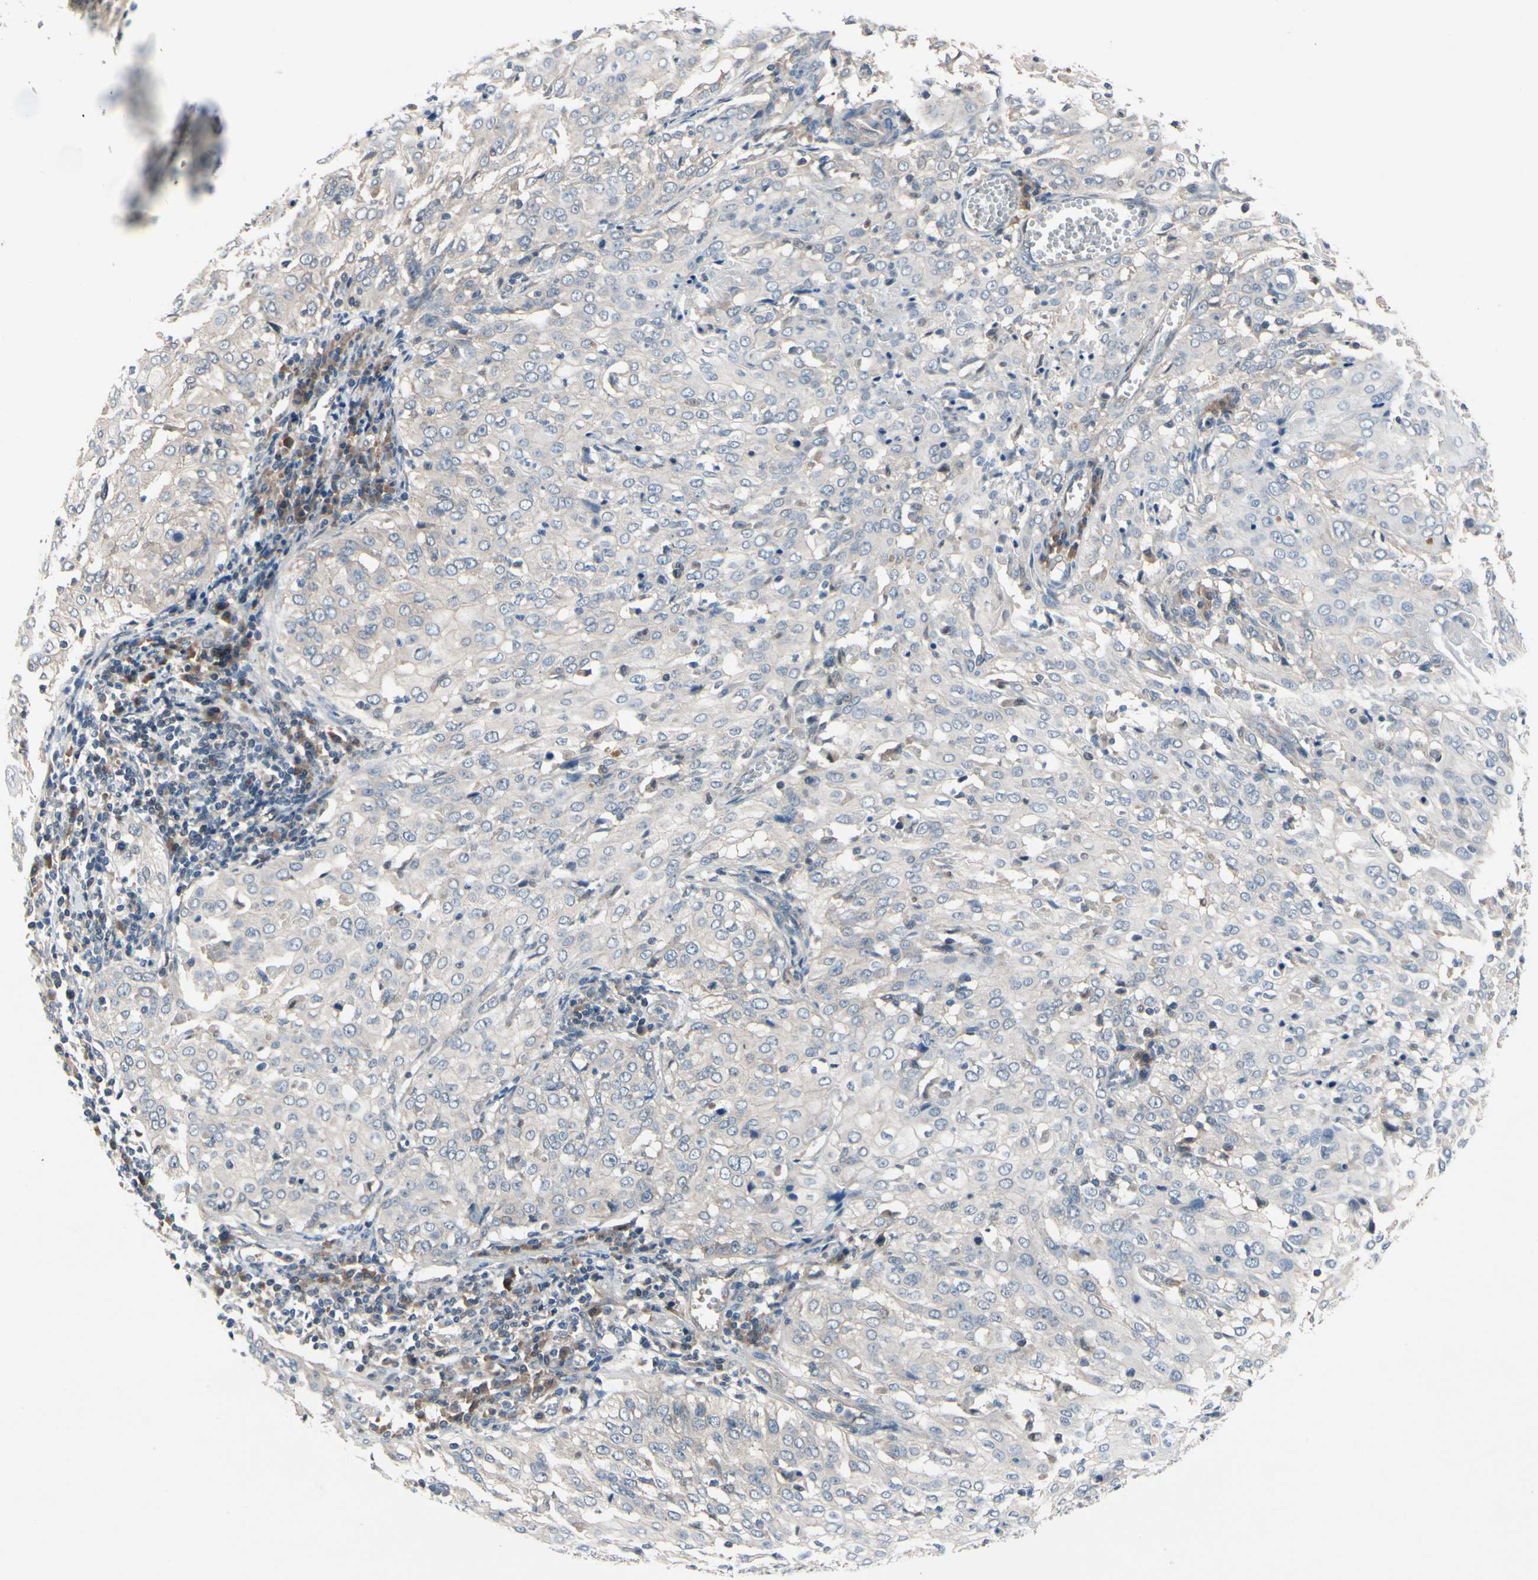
{"staining": {"intensity": "negative", "quantity": "none", "location": "none"}, "tissue": "cervical cancer", "cell_type": "Tumor cells", "image_type": "cancer", "snomed": [{"axis": "morphology", "description": "Squamous cell carcinoma, NOS"}, {"axis": "topography", "description": "Cervix"}], "caption": "A high-resolution image shows immunohistochemistry staining of squamous cell carcinoma (cervical), which exhibits no significant positivity in tumor cells.", "gene": "ICAM5", "patient": {"sex": "female", "age": 39}}